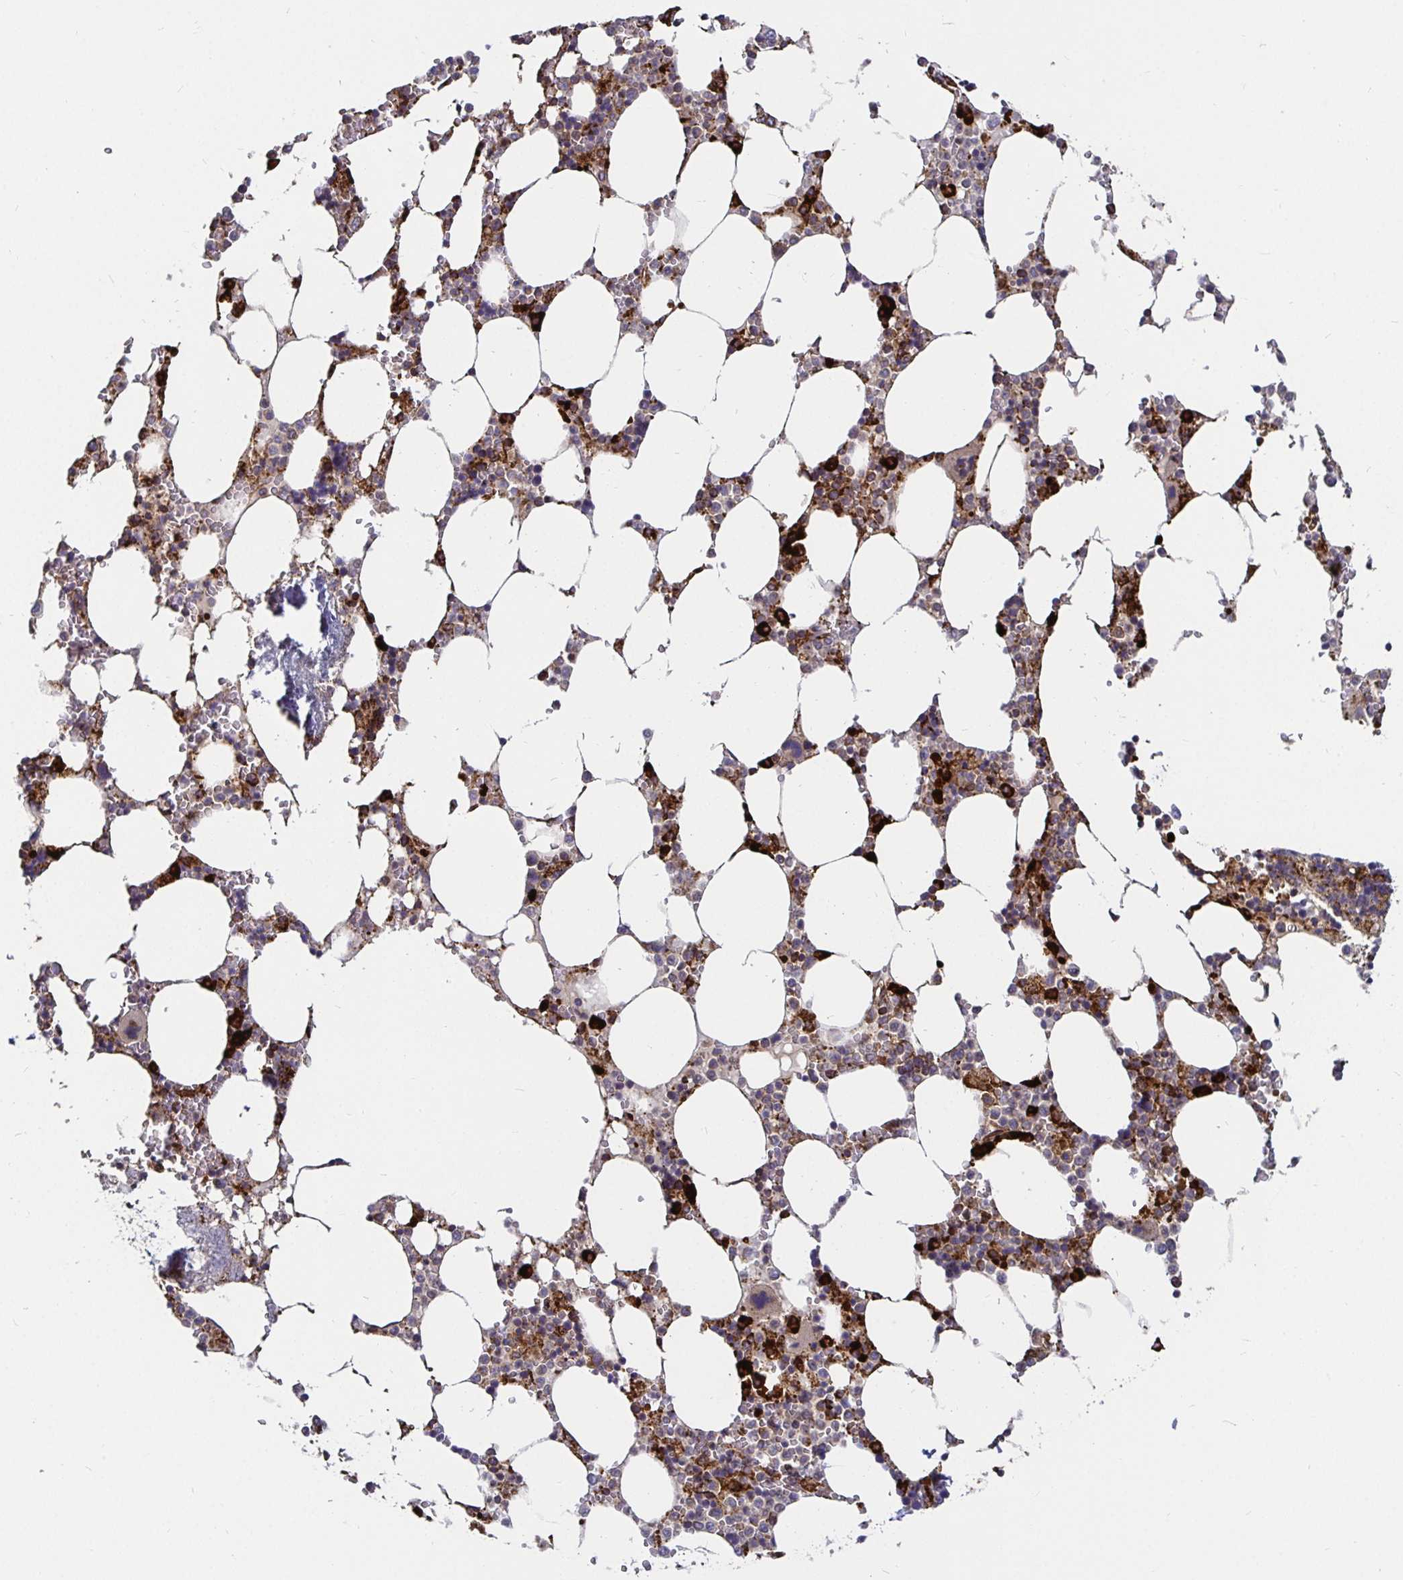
{"staining": {"intensity": "strong", "quantity": "25%-75%", "location": "cytoplasmic/membranous"}, "tissue": "bone marrow", "cell_type": "Hematopoietic cells", "image_type": "normal", "snomed": [{"axis": "morphology", "description": "Normal tissue, NOS"}, {"axis": "topography", "description": "Bone marrow"}], "caption": "An immunohistochemistry photomicrograph of normal tissue is shown. Protein staining in brown highlights strong cytoplasmic/membranous positivity in bone marrow within hematopoietic cells. Using DAB (3,3'-diaminobenzidine) (brown) and hematoxylin (blue) stains, captured at high magnification using brightfield microscopy.", "gene": "SMYD3", "patient": {"sex": "male", "age": 64}}